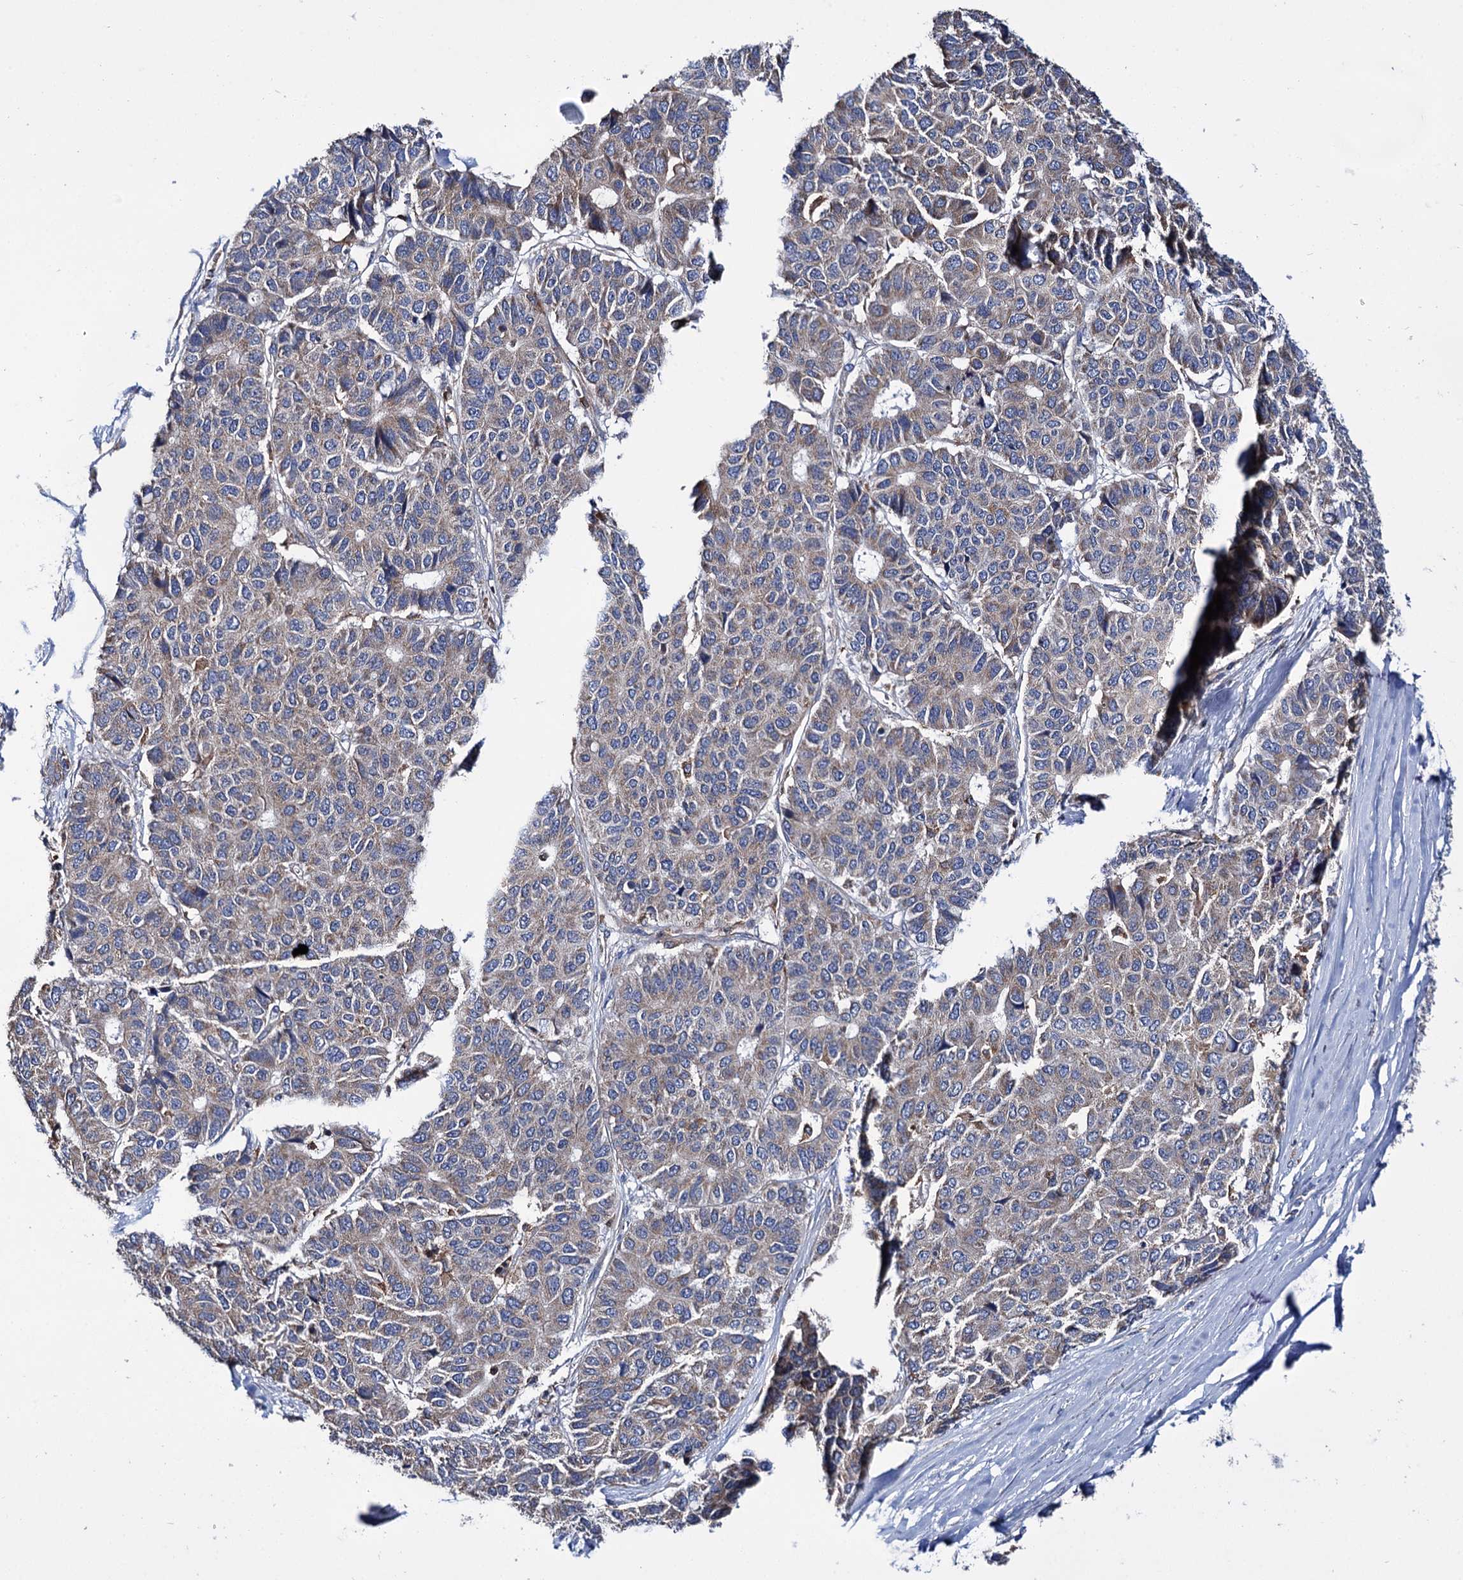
{"staining": {"intensity": "moderate", "quantity": ">75%", "location": "cytoplasmic/membranous"}, "tissue": "pancreatic cancer", "cell_type": "Tumor cells", "image_type": "cancer", "snomed": [{"axis": "morphology", "description": "Adenocarcinoma, NOS"}, {"axis": "topography", "description": "Pancreas"}], "caption": "Human pancreatic cancer stained for a protein (brown) reveals moderate cytoplasmic/membranous positive staining in about >75% of tumor cells.", "gene": "UBASH3B", "patient": {"sex": "male", "age": 50}}